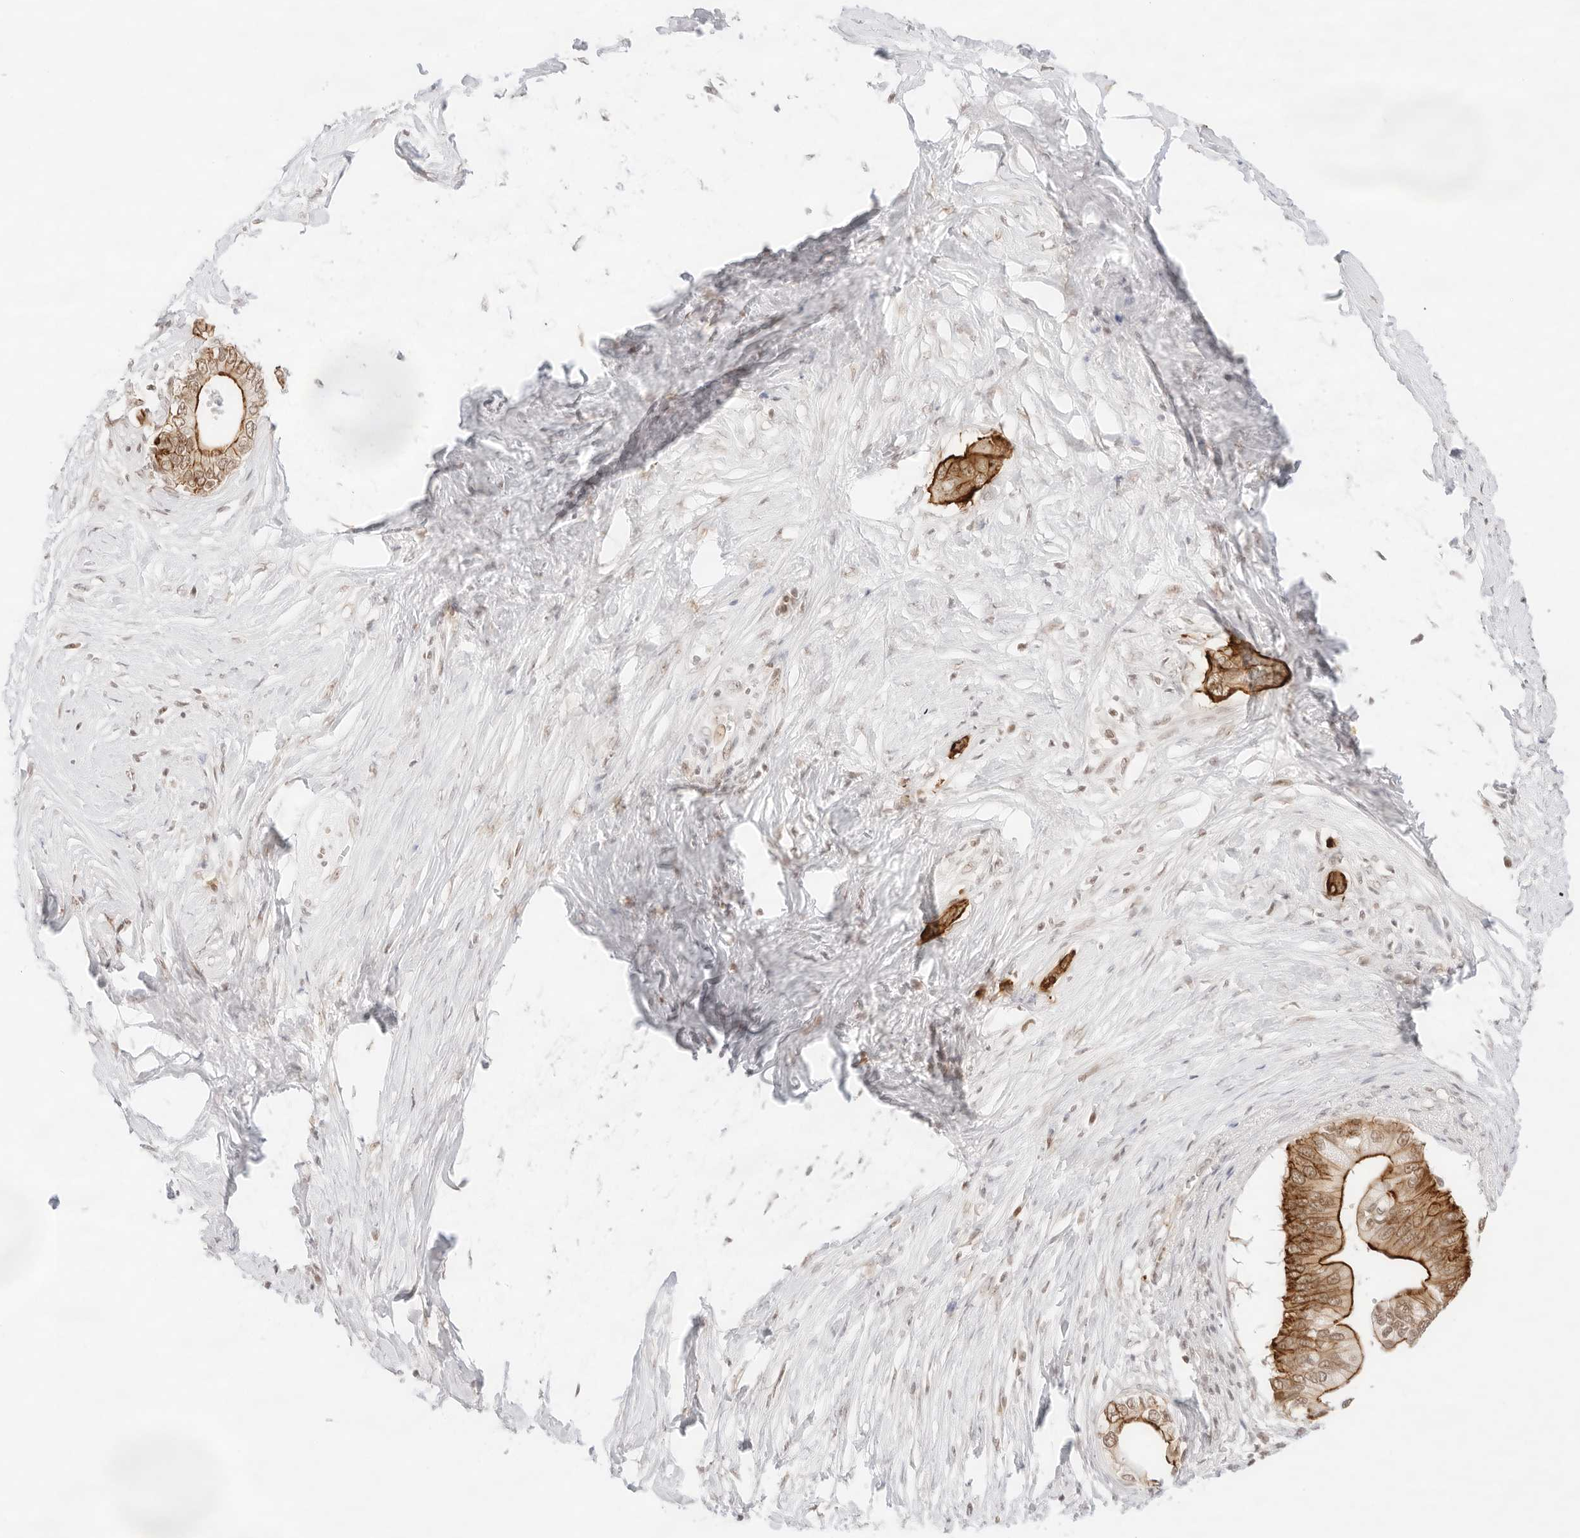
{"staining": {"intensity": "moderate", "quantity": ">75%", "location": "cytoplasmic/membranous,nuclear"}, "tissue": "pancreatic cancer", "cell_type": "Tumor cells", "image_type": "cancer", "snomed": [{"axis": "morphology", "description": "Normal tissue, NOS"}, {"axis": "morphology", "description": "Adenocarcinoma, NOS"}, {"axis": "topography", "description": "Pancreas"}, {"axis": "topography", "description": "Peripheral nerve tissue"}], "caption": "There is medium levels of moderate cytoplasmic/membranous and nuclear positivity in tumor cells of pancreatic adenocarcinoma, as demonstrated by immunohistochemical staining (brown color).", "gene": "GNAS", "patient": {"sex": "male", "age": 59}}